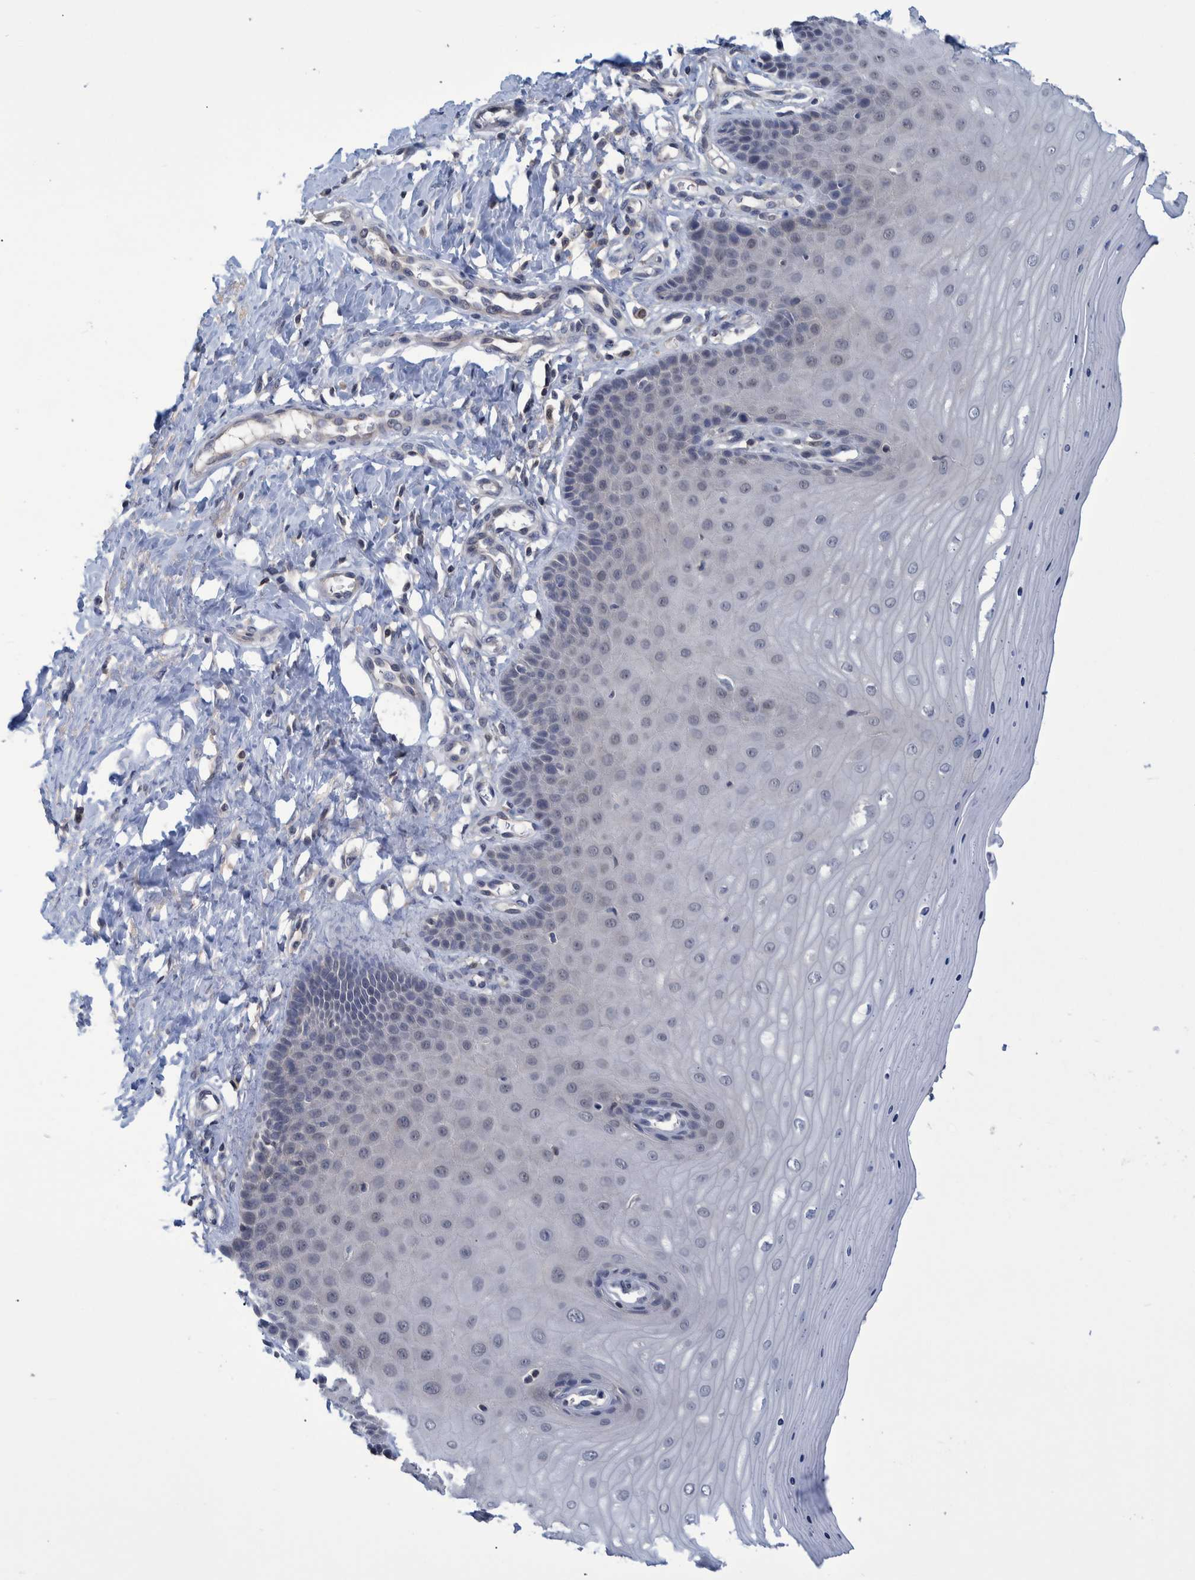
{"staining": {"intensity": "weak", "quantity": ">75%", "location": "cytoplasmic/membranous"}, "tissue": "cervix", "cell_type": "Glandular cells", "image_type": "normal", "snomed": [{"axis": "morphology", "description": "Normal tissue, NOS"}, {"axis": "topography", "description": "Cervix"}], "caption": "Protein expression analysis of normal cervix reveals weak cytoplasmic/membranous staining in about >75% of glandular cells.", "gene": "PCYT2", "patient": {"sex": "female", "age": 55}}